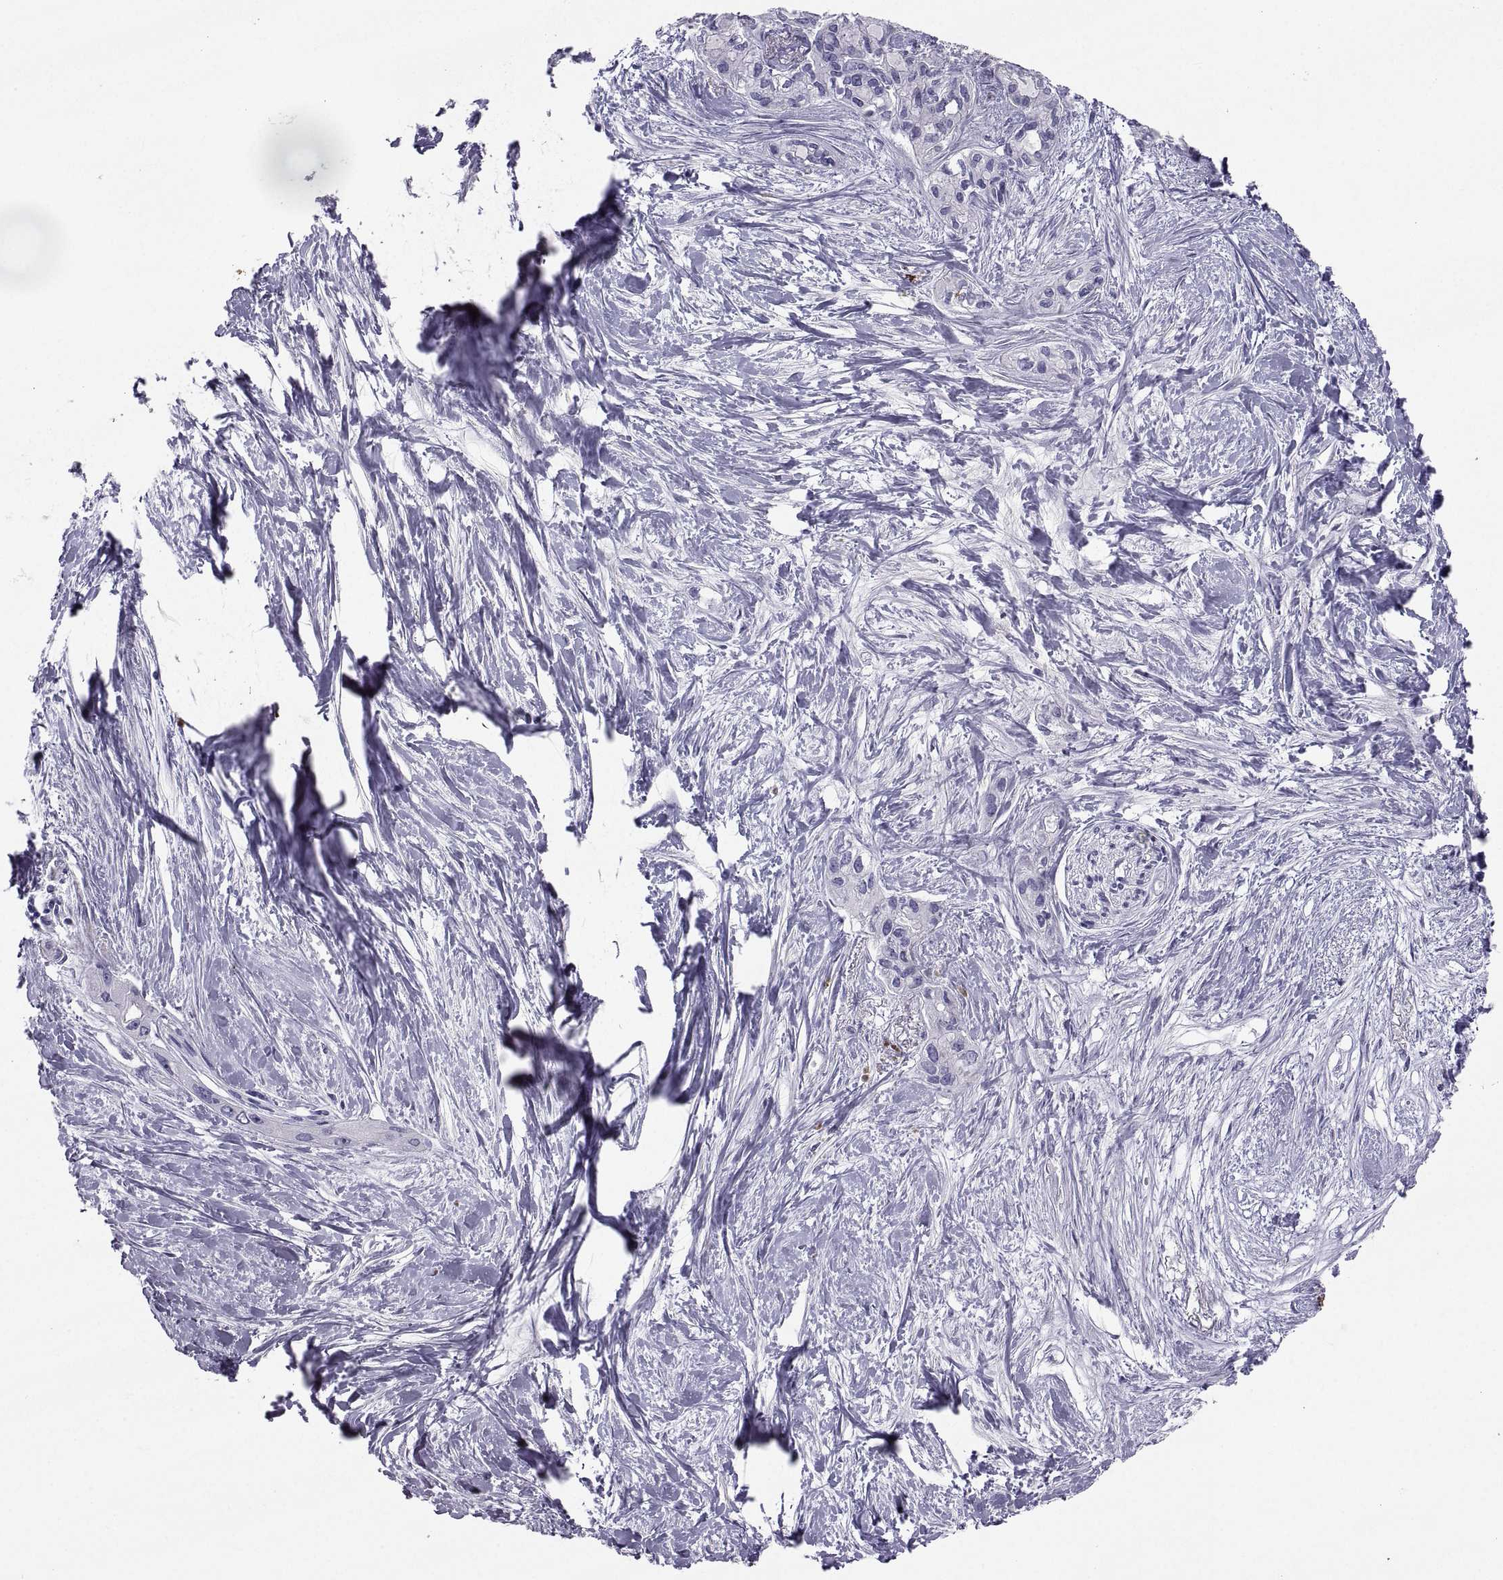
{"staining": {"intensity": "negative", "quantity": "none", "location": "none"}, "tissue": "pancreatic cancer", "cell_type": "Tumor cells", "image_type": "cancer", "snomed": [{"axis": "morphology", "description": "Adenocarcinoma, NOS"}, {"axis": "topography", "description": "Pancreas"}], "caption": "This is an immunohistochemistry (IHC) photomicrograph of pancreatic cancer (adenocarcinoma). There is no positivity in tumor cells.", "gene": "IGSF1", "patient": {"sex": "female", "age": 50}}